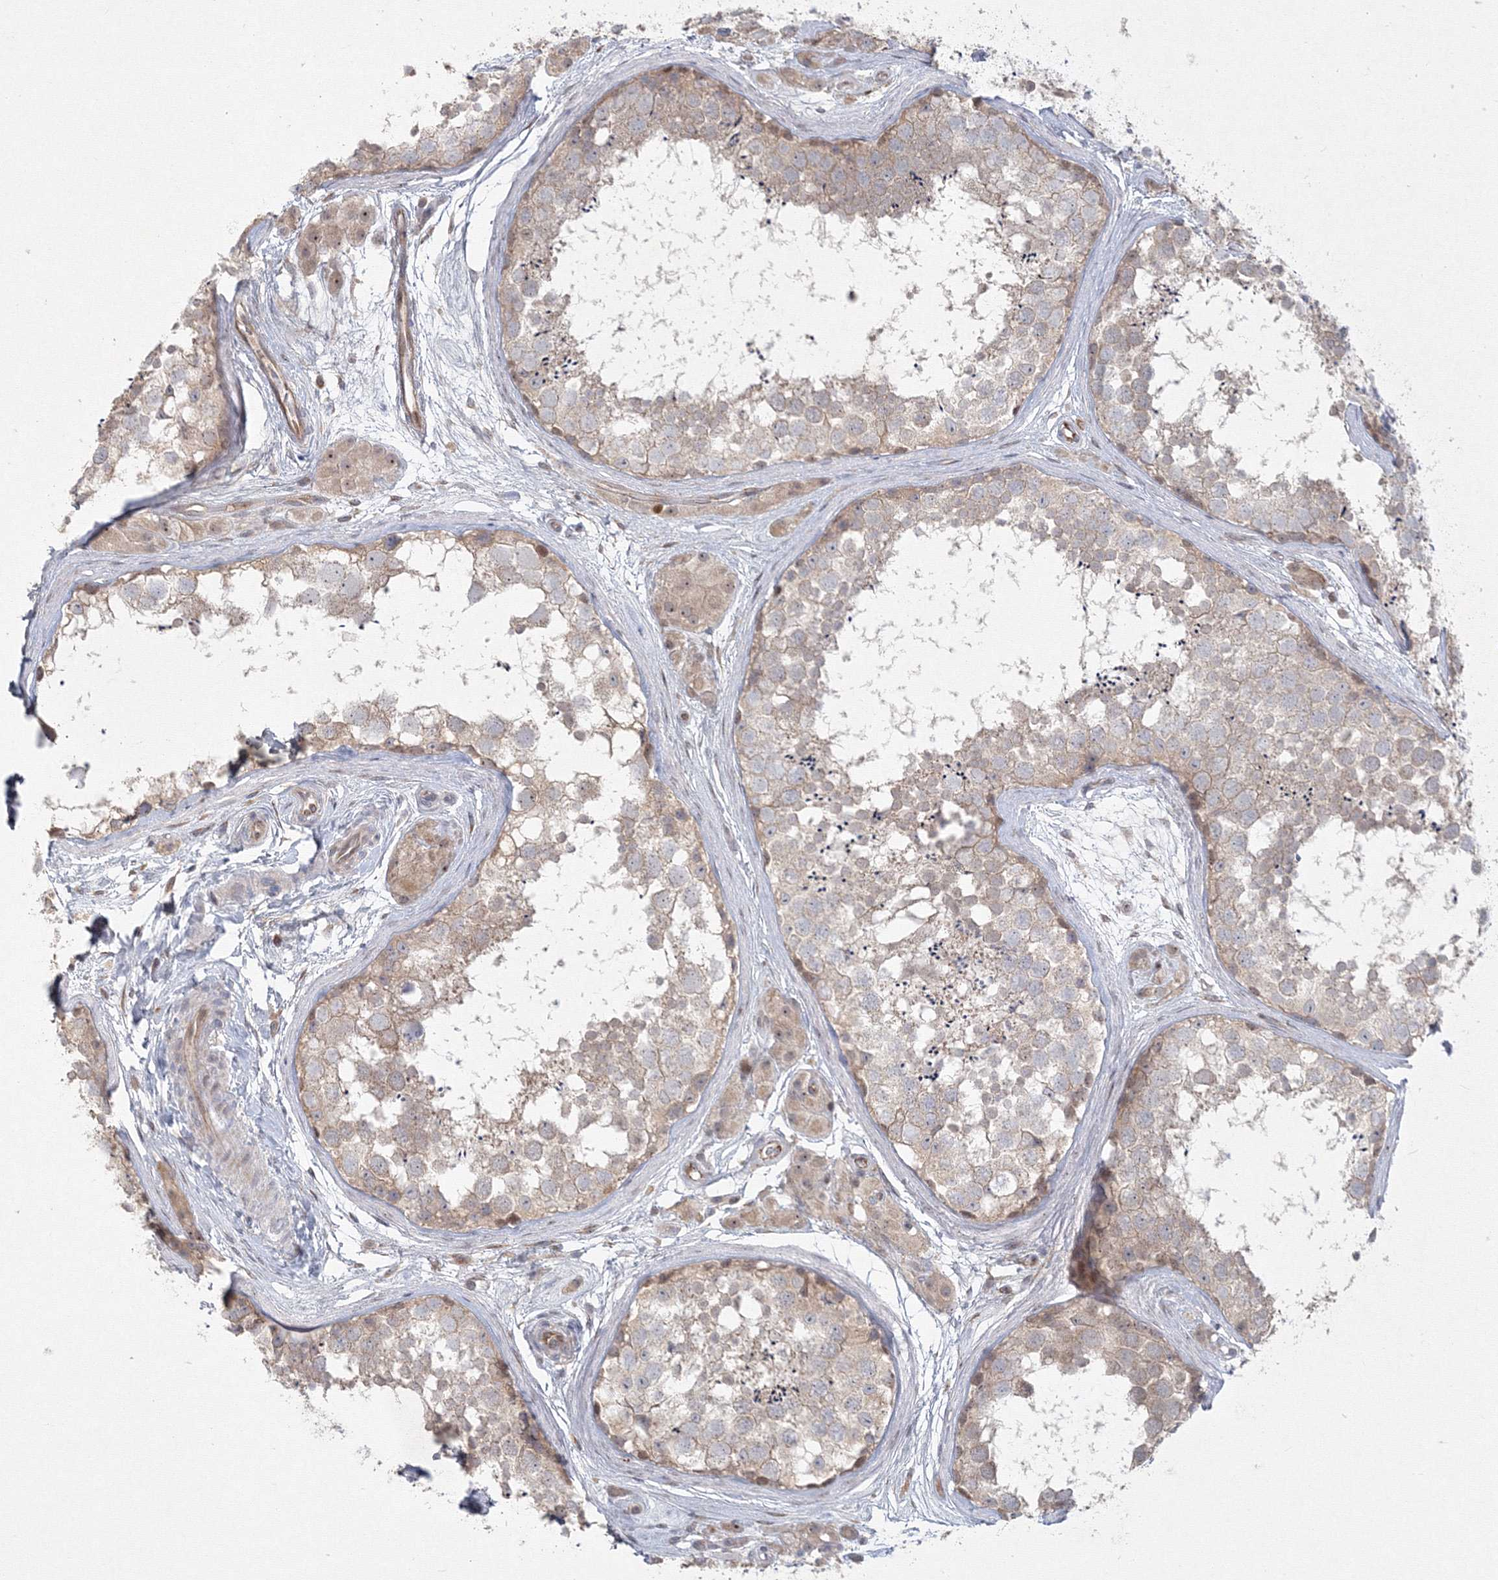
{"staining": {"intensity": "weak", "quantity": "<25%", "location": "cytoplasmic/membranous"}, "tissue": "testis", "cell_type": "Cells in seminiferous ducts", "image_type": "normal", "snomed": [{"axis": "morphology", "description": "Normal tissue, NOS"}, {"axis": "topography", "description": "Testis"}], "caption": "DAB (3,3'-diaminobenzidine) immunohistochemical staining of benign testis reveals no significant staining in cells in seminiferous ducts.", "gene": "WDR49", "patient": {"sex": "male", "age": 56}}